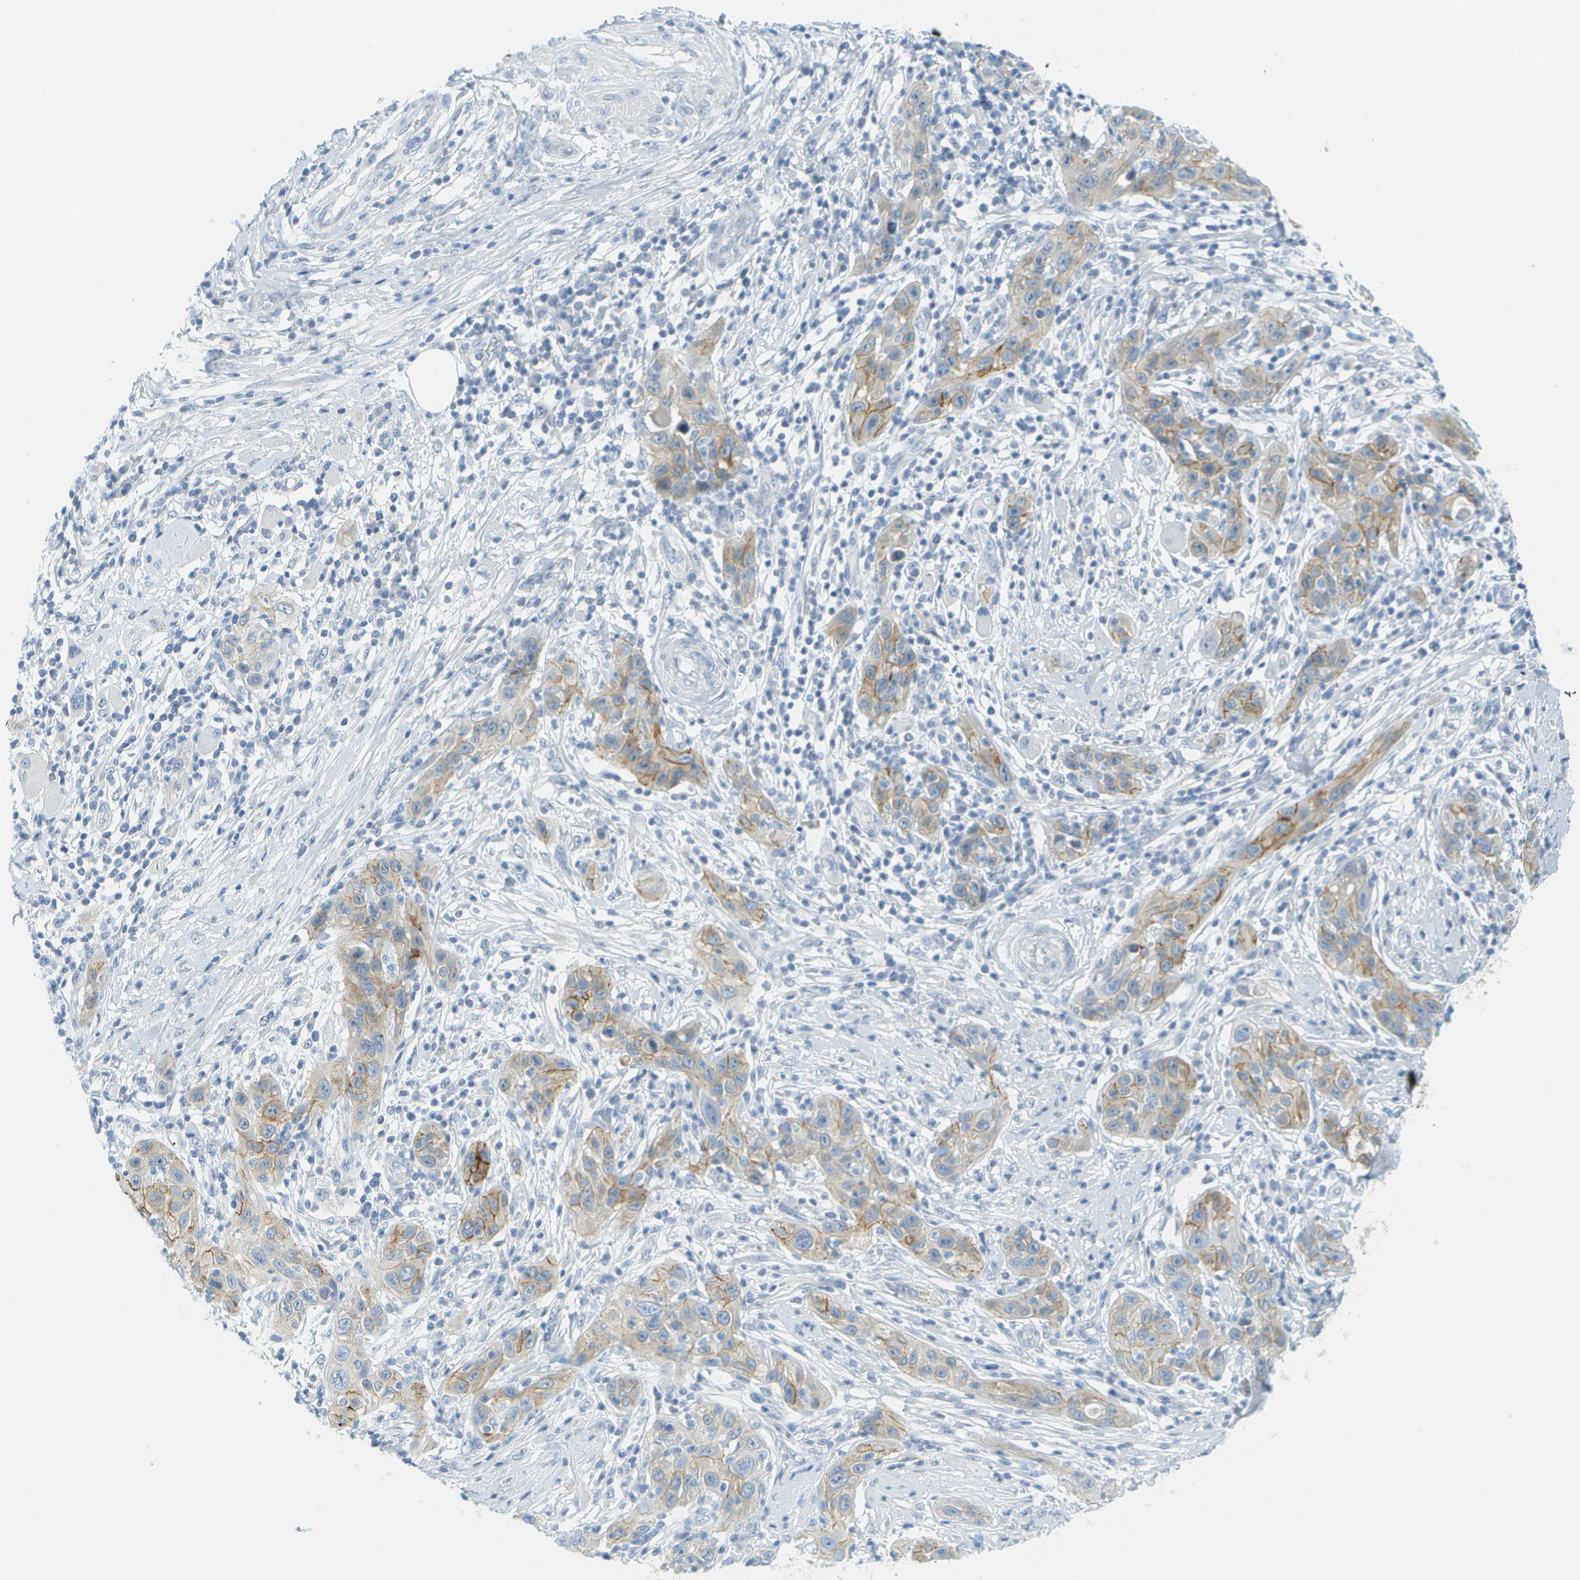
{"staining": {"intensity": "moderate", "quantity": "25%-75%", "location": "cytoplasmic/membranous"}, "tissue": "skin cancer", "cell_type": "Tumor cells", "image_type": "cancer", "snomed": [{"axis": "morphology", "description": "Squamous cell carcinoma, NOS"}, {"axis": "topography", "description": "Skin"}], "caption": "The photomicrograph demonstrates immunohistochemical staining of squamous cell carcinoma (skin). There is moderate cytoplasmic/membranous staining is seen in about 25%-75% of tumor cells.", "gene": "SMYD5", "patient": {"sex": "female", "age": 88}}